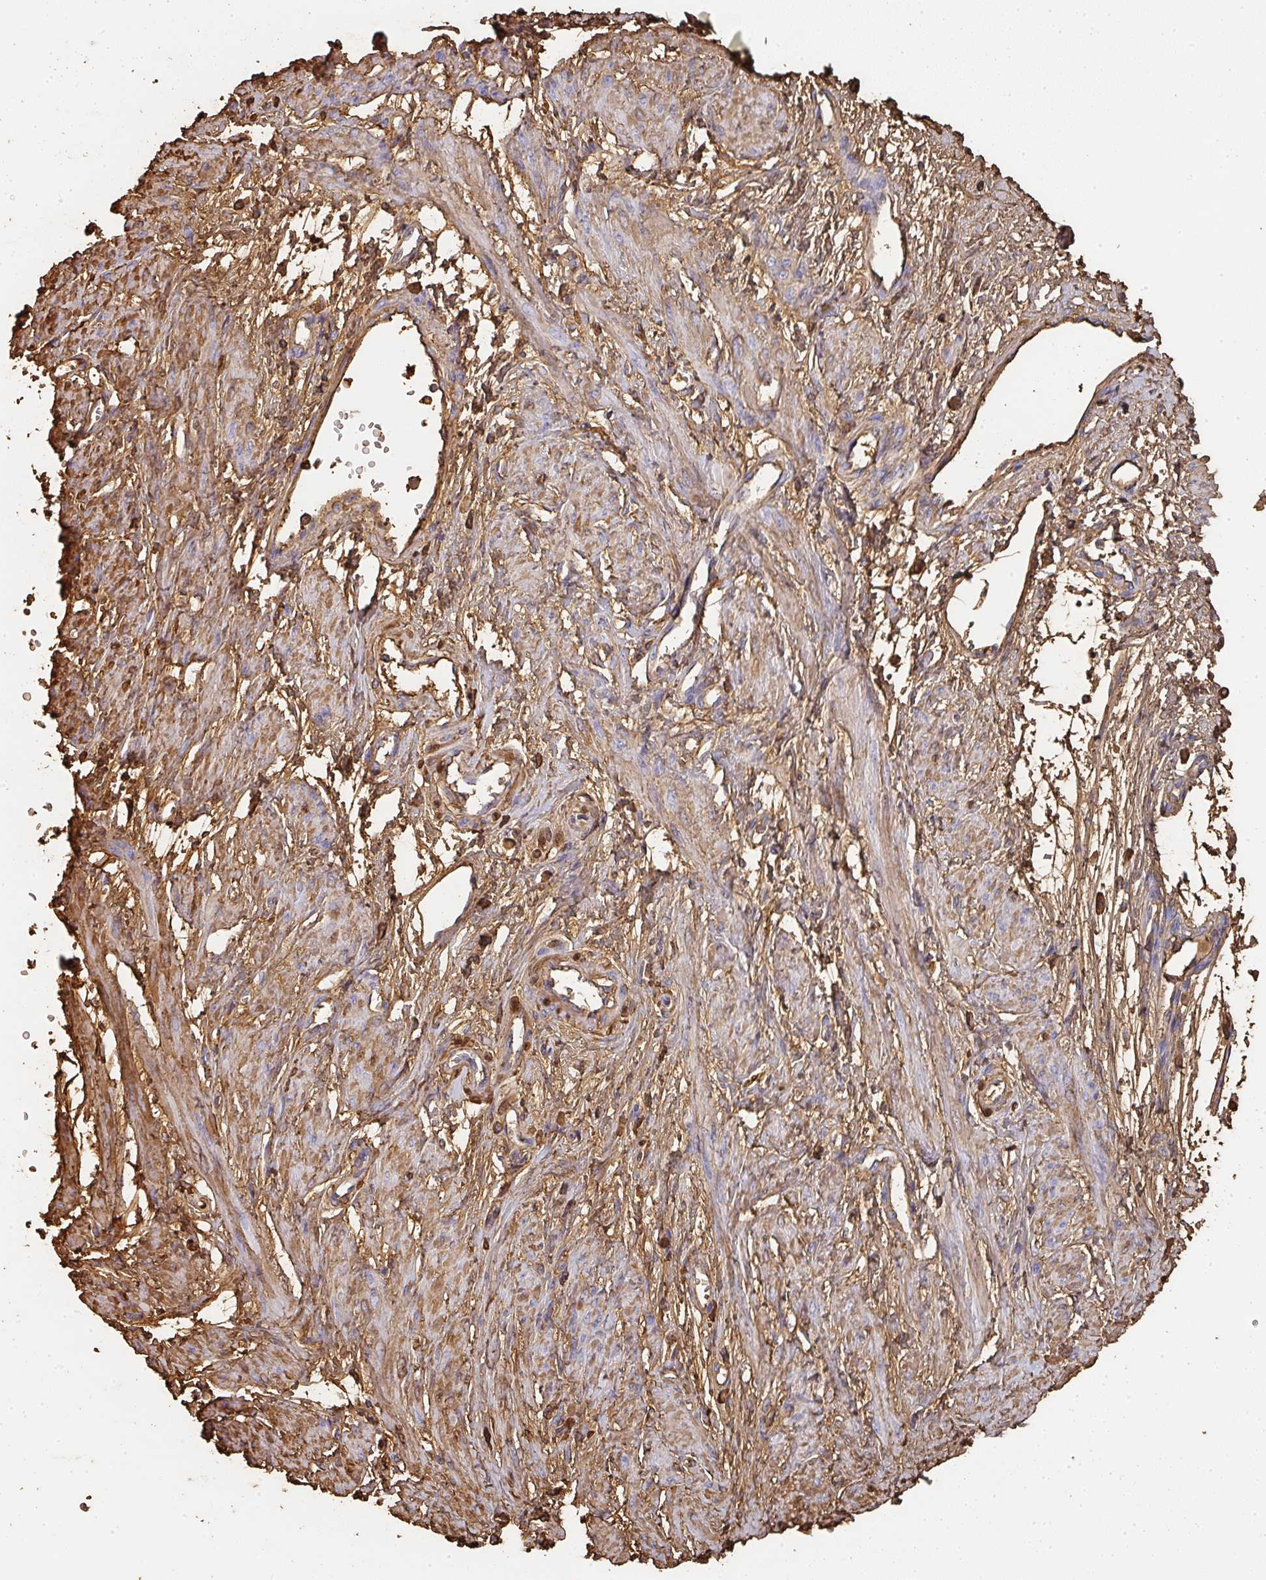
{"staining": {"intensity": "moderate", "quantity": "25%-75%", "location": "cytoplasmic/membranous"}, "tissue": "smooth muscle", "cell_type": "Smooth muscle cells", "image_type": "normal", "snomed": [{"axis": "morphology", "description": "Normal tissue, NOS"}, {"axis": "topography", "description": "Smooth muscle"}, {"axis": "topography", "description": "Uterus"}], "caption": "A medium amount of moderate cytoplasmic/membranous expression is appreciated in about 25%-75% of smooth muscle cells in unremarkable smooth muscle.", "gene": "ALB", "patient": {"sex": "female", "age": 39}}